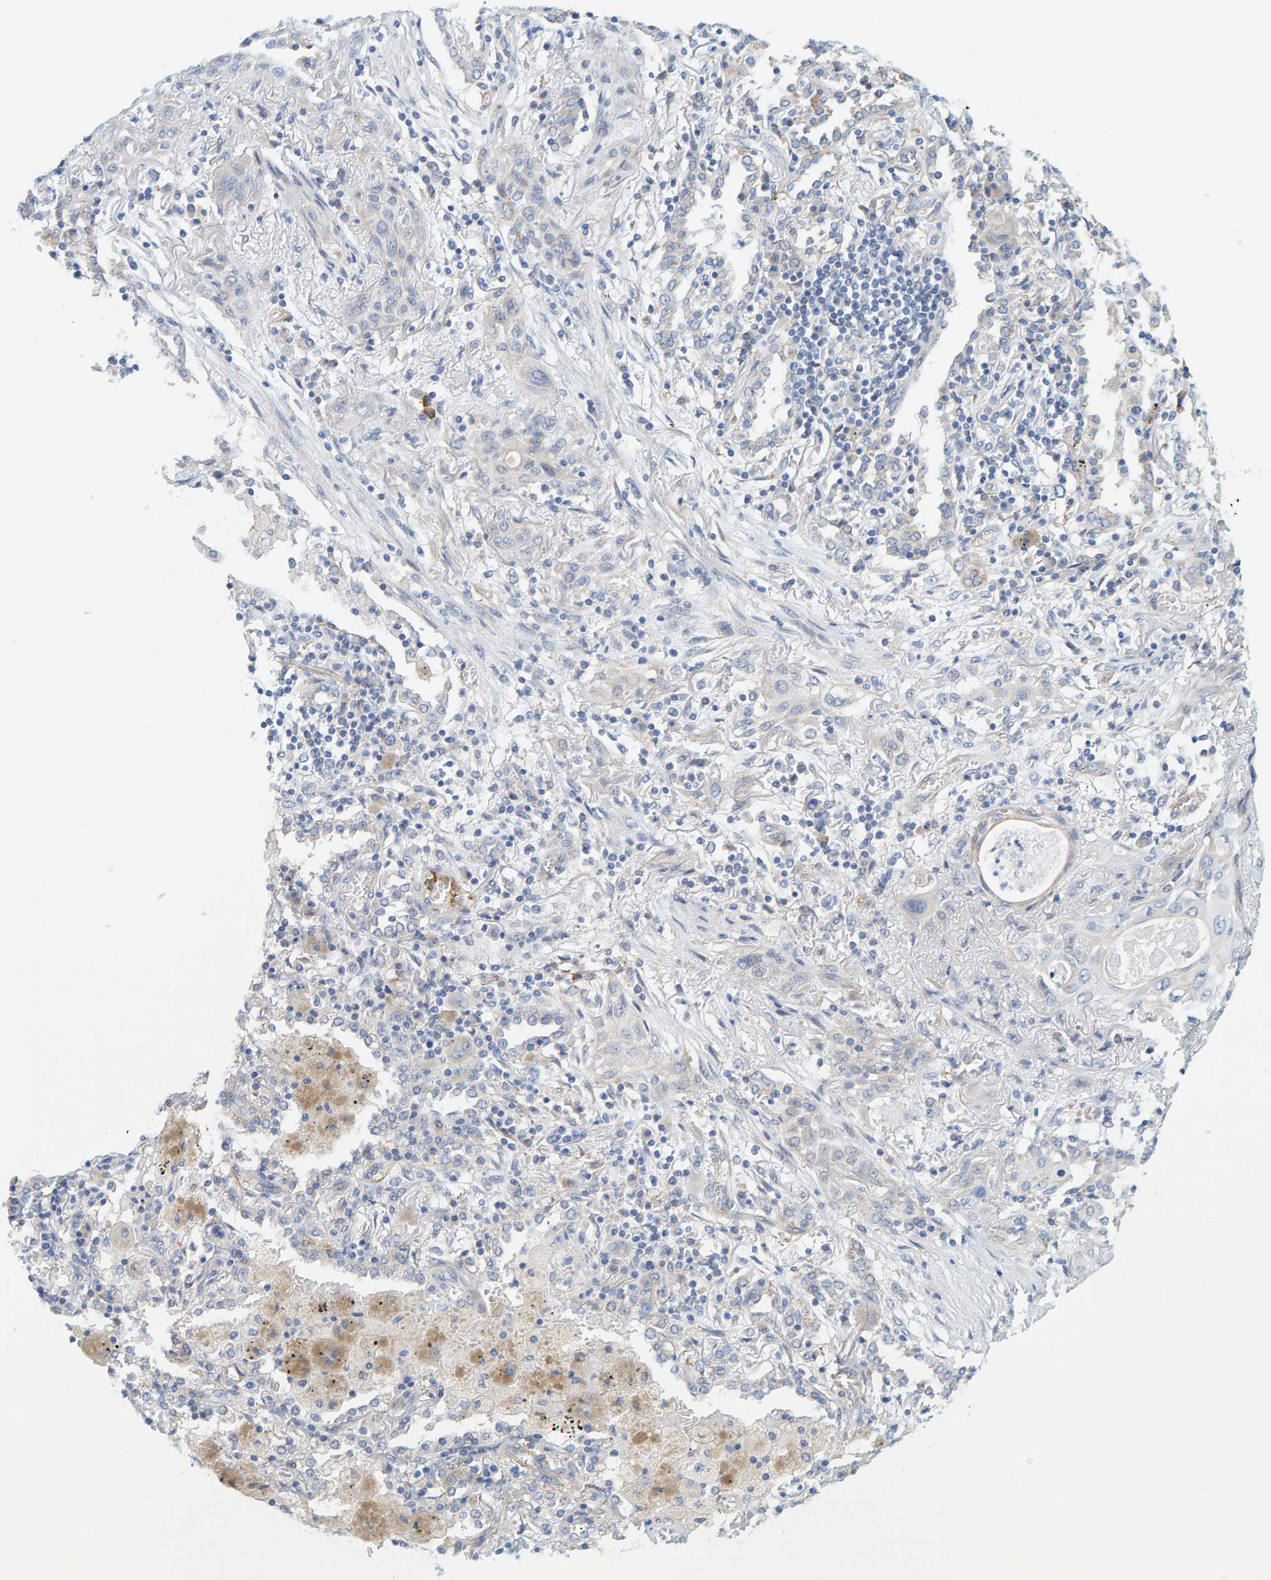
{"staining": {"intensity": "negative", "quantity": "none", "location": "none"}, "tissue": "lung cancer", "cell_type": "Tumor cells", "image_type": "cancer", "snomed": [{"axis": "morphology", "description": "Squamous cell carcinoma, NOS"}, {"axis": "topography", "description": "Lung"}], "caption": "Histopathology image shows no protein positivity in tumor cells of lung cancer tissue.", "gene": "MAP1B", "patient": {"sex": "female", "age": 47}}